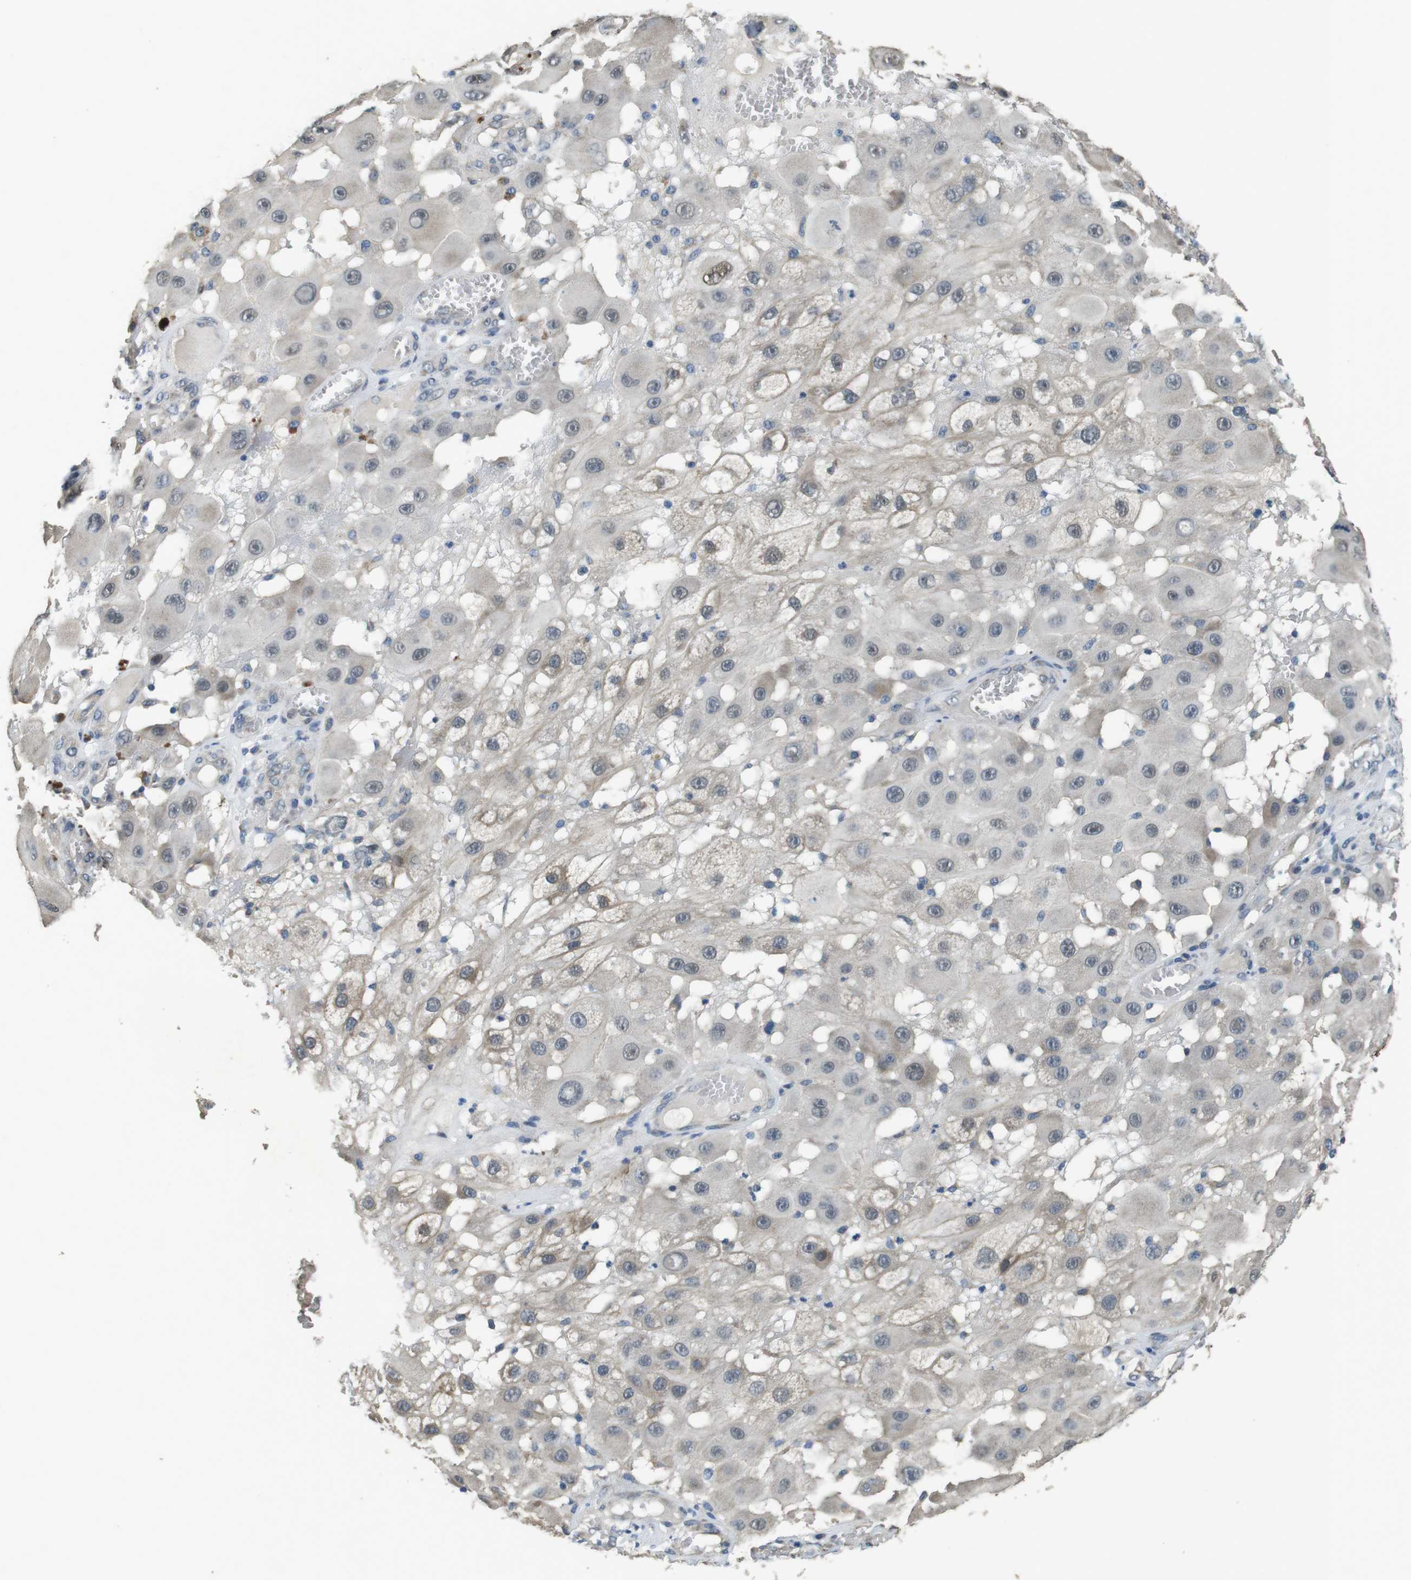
{"staining": {"intensity": "weak", "quantity": "25%-75%", "location": "nuclear"}, "tissue": "melanoma", "cell_type": "Tumor cells", "image_type": "cancer", "snomed": [{"axis": "morphology", "description": "Malignant melanoma, NOS"}, {"axis": "topography", "description": "Skin"}], "caption": "Immunohistochemical staining of malignant melanoma exhibits weak nuclear protein expression in approximately 25%-75% of tumor cells.", "gene": "CLDN7", "patient": {"sex": "female", "age": 81}}